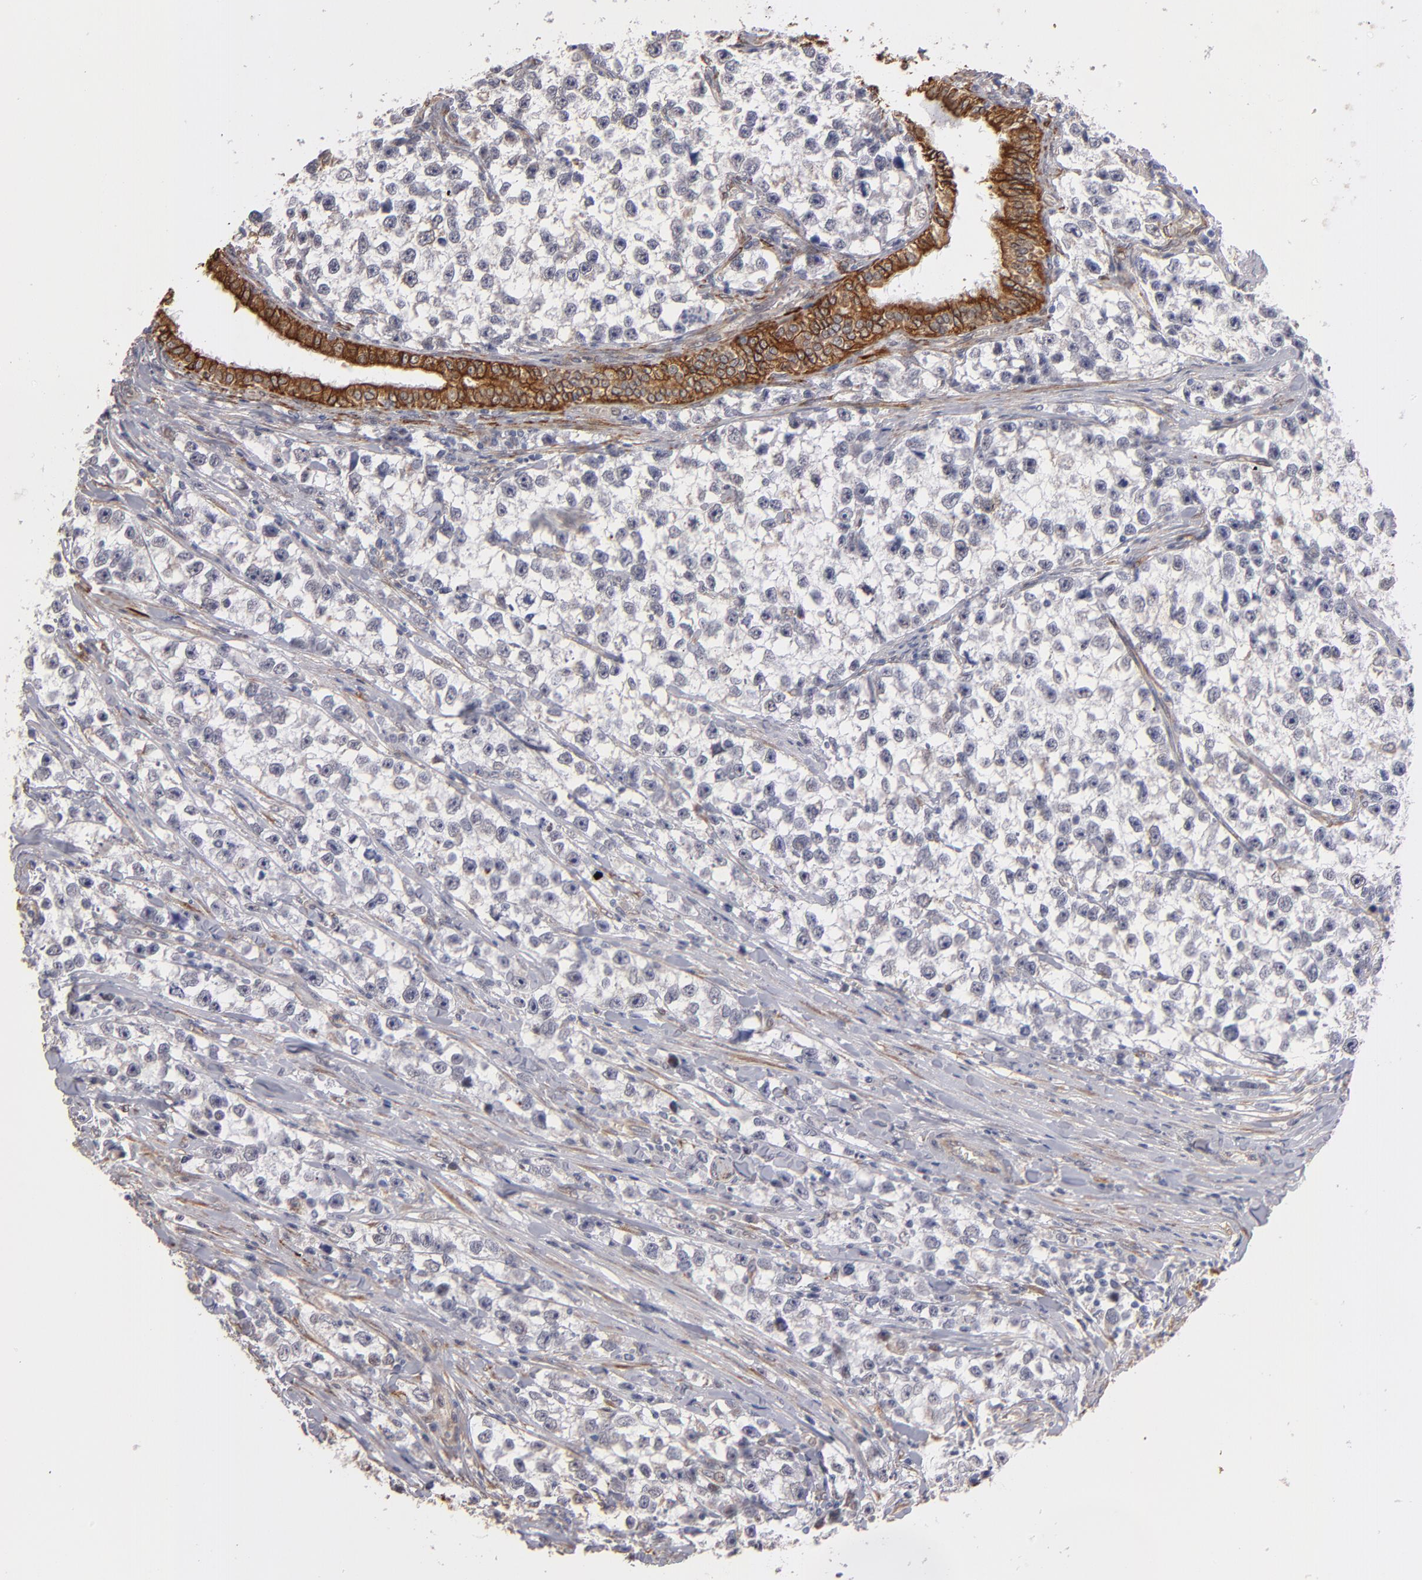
{"staining": {"intensity": "negative", "quantity": "none", "location": "none"}, "tissue": "testis cancer", "cell_type": "Tumor cells", "image_type": "cancer", "snomed": [{"axis": "morphology", "description": "Seminoma, NOS"}, {"axis": "morphology", "description": "Carcinoma, Embryonal, NOS"}, {"axis": "topography", "description": "Testis"}], "caption": "This is an immunohistochemistry micrograph of testis cancer (embryonal carcinoma). There is no positivity in tumor cells.", "gene": "PGRMC1", "patient": {"sex": "male", "age": 30}}